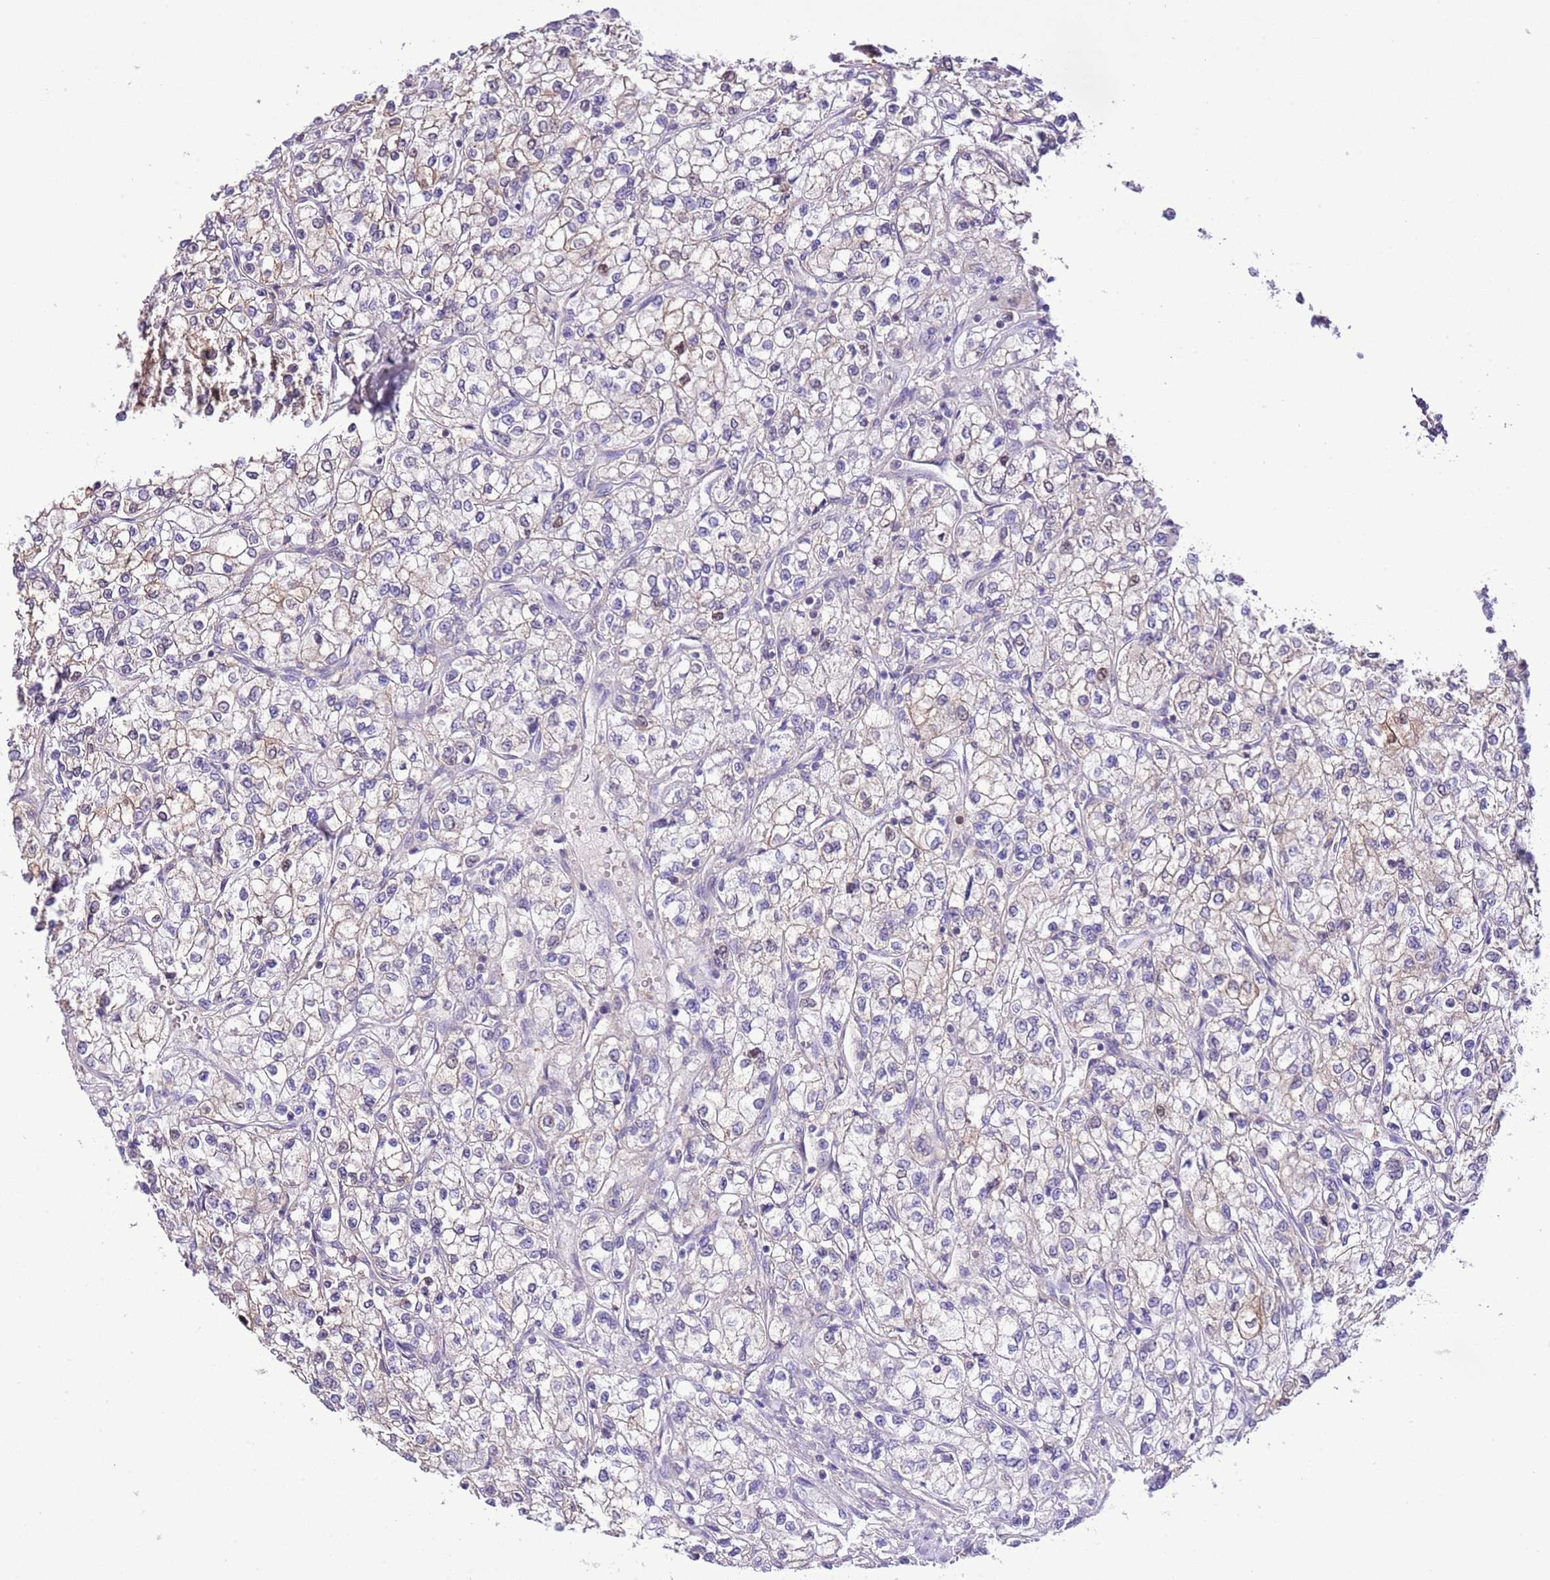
{"staining": {"intensity": "negative", "quantity": "none", "location": "none"}, "tissue": "renal cancer", "cell_type": "Tumor cells", "image_type": "cancer", "snomed": [{"axis": "morphology", "description": "Adenocarcinoma, NOS"}, {"axis": "topography", "description": "Kidney"}], "caption": "The immunohistochemistry micrograph has no significant positivity in tumor cells of renal cancer tissue.", "gene": "PRR32", "patient": {"sex": "male", "age": 80}}